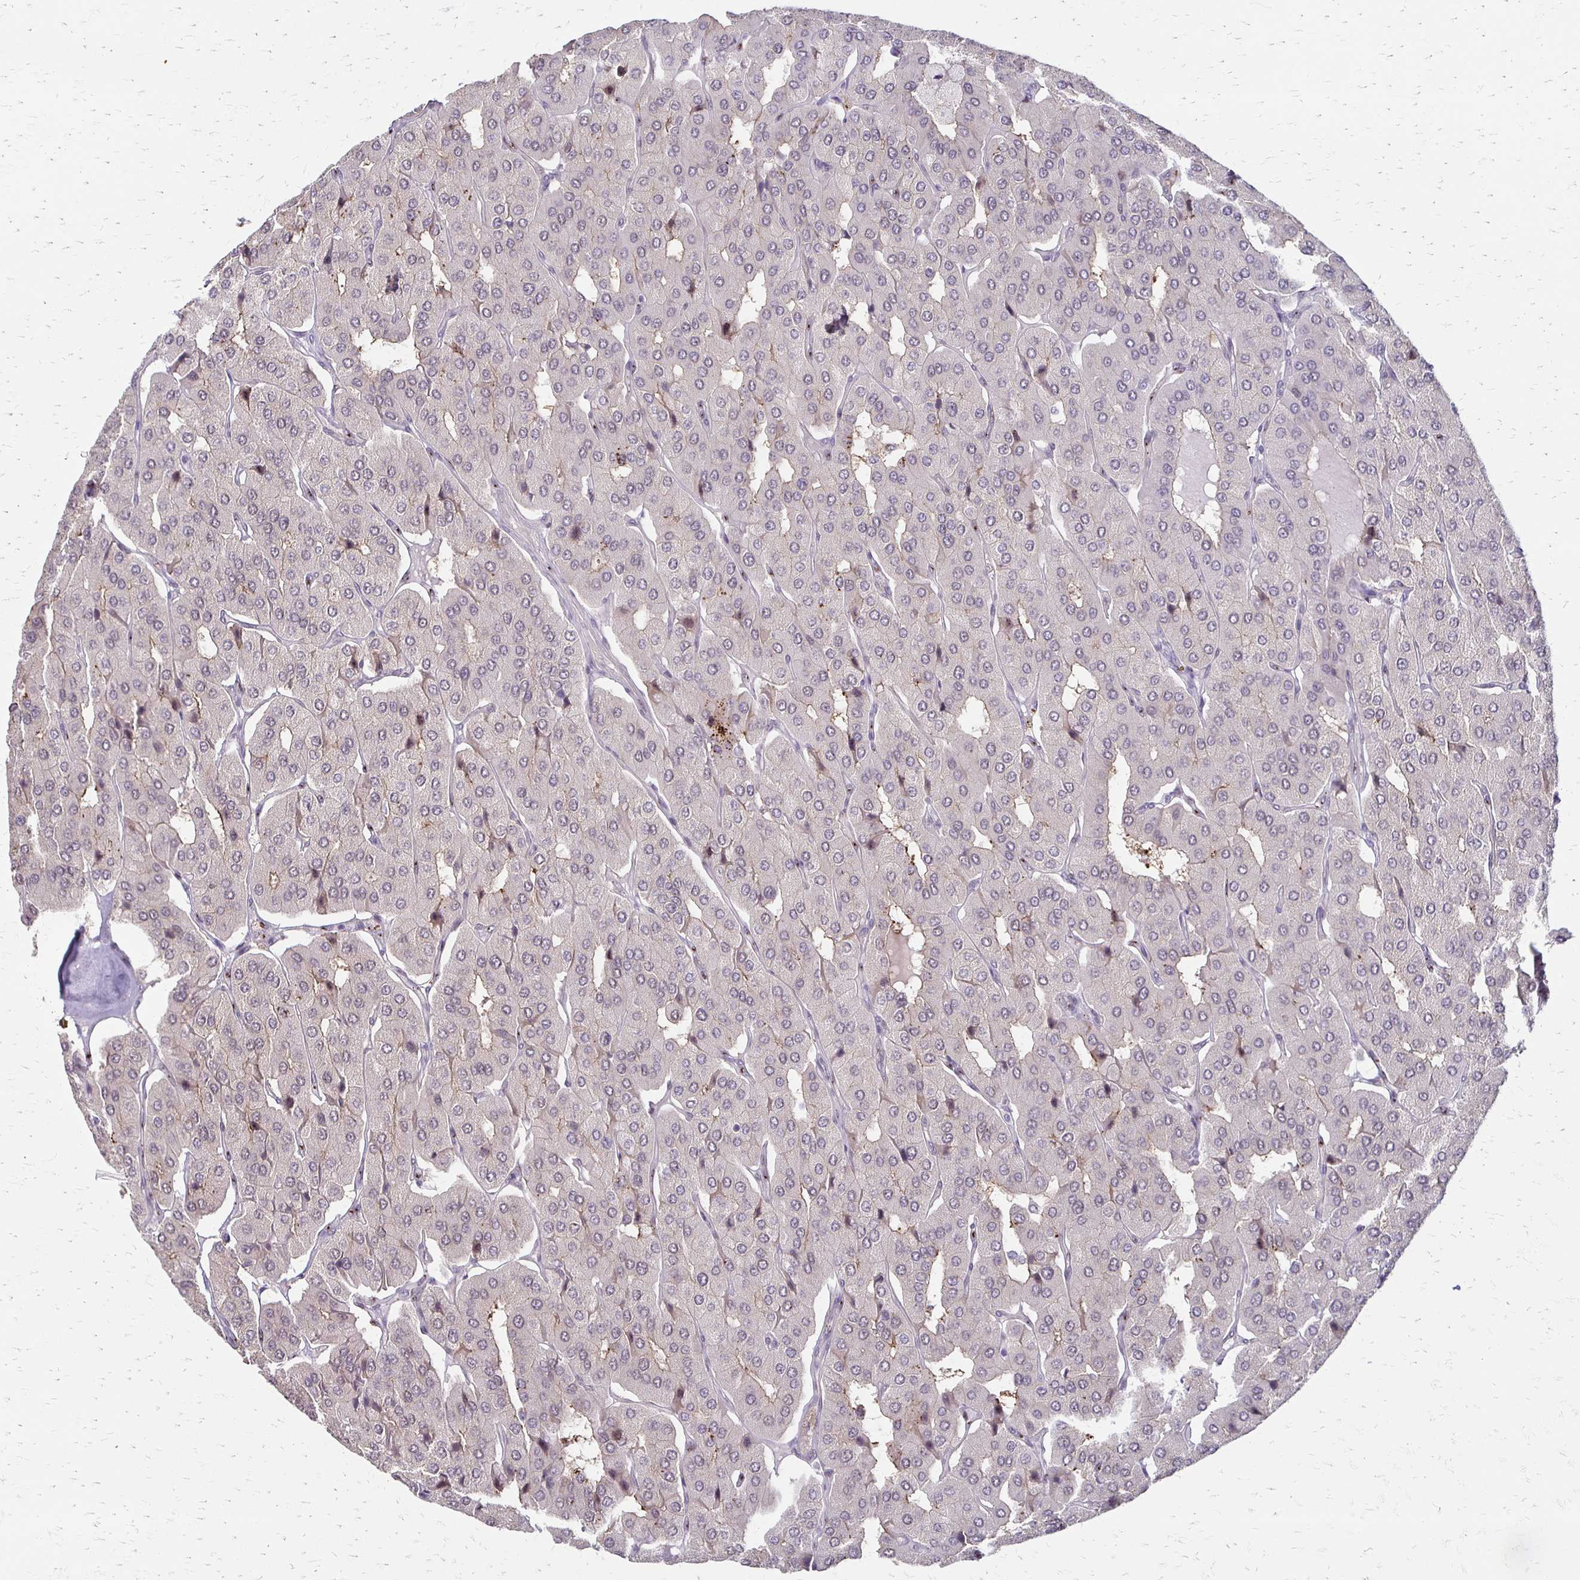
{"staining": {"intensity": "negative", "quantity": "none", "location": "none"}, "tissue": "parathyroid gland", "cell_type": "Glandular cells", "image_type": "normal", "snomed": [{"axis": "morphology", "description": "Normal tissue, NOS"}, {"axis": "morphology", "description": "Adenoma, NOS"}, {"axis": "topography", "description": "Parathyroid gland"}], "caption": "Unremarkable parathyroid gland was stained to show a protein in brown. There is no significant positivity in glandular cells. Brightfield microscopy of immunohistochemistry stained with DAB (3,3'-diaminobenzidine) (brown) and hematoxylin (blue), captured at high magnification.", "gene": "CFL2", "patient": {"sex": "female", "age": 86}}